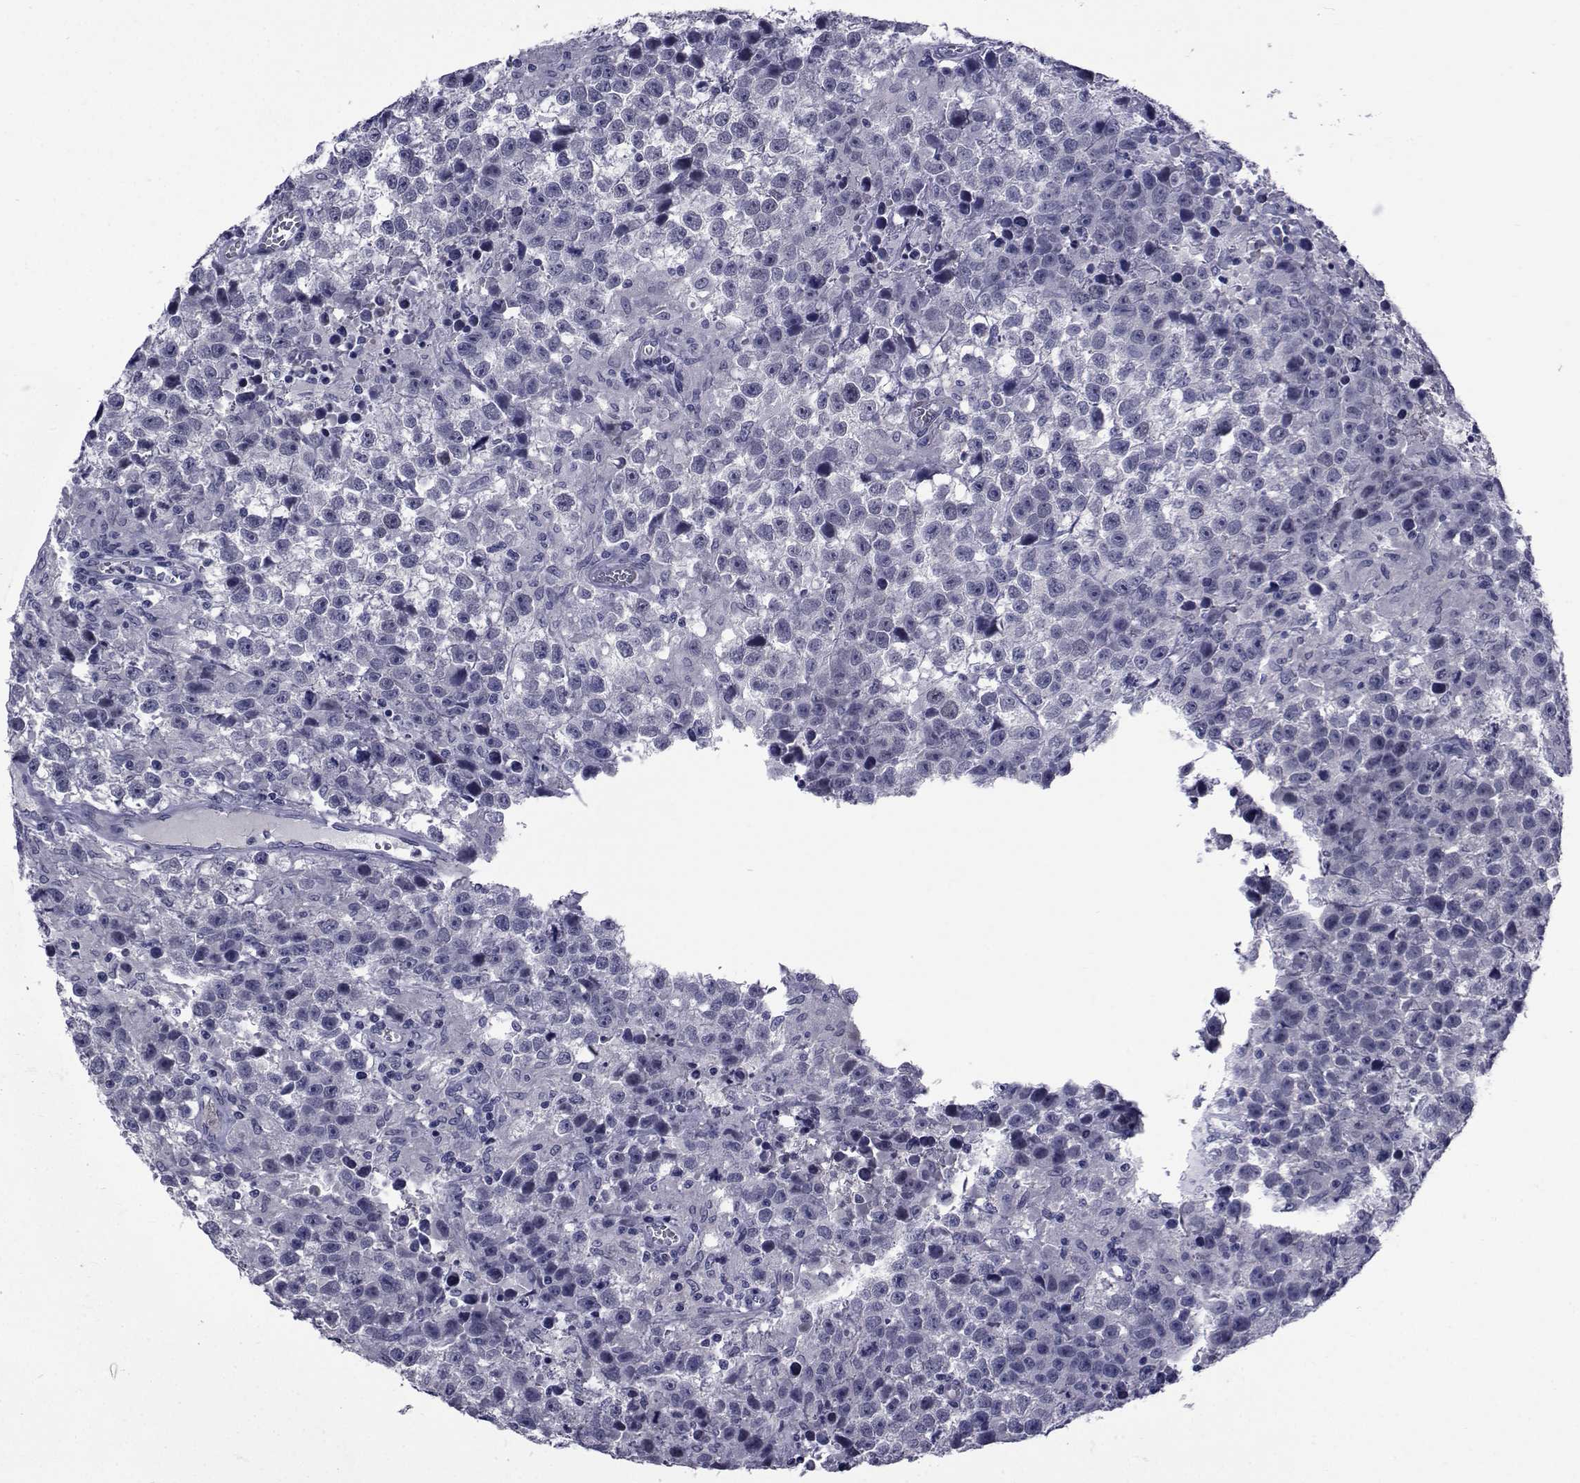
{"staining": {"intensity": "negative", "quantity": "none", "location": "none"}, "tissue": "testis cancer", "cell_type": "Tumor cells", "image_type": "cancer", "snomed": [{"axis": "morphology", "description": "Seminoma, NOS"}, {"axis": "topography", "description": "Testis"}], "caption": "An immunohistochemistry micrograph of testis cancer is shown. There is no staining in tumor cells of testis cancer.", "gene": "SEMA5B", "patient": {"sex": "male", "age": 43}}